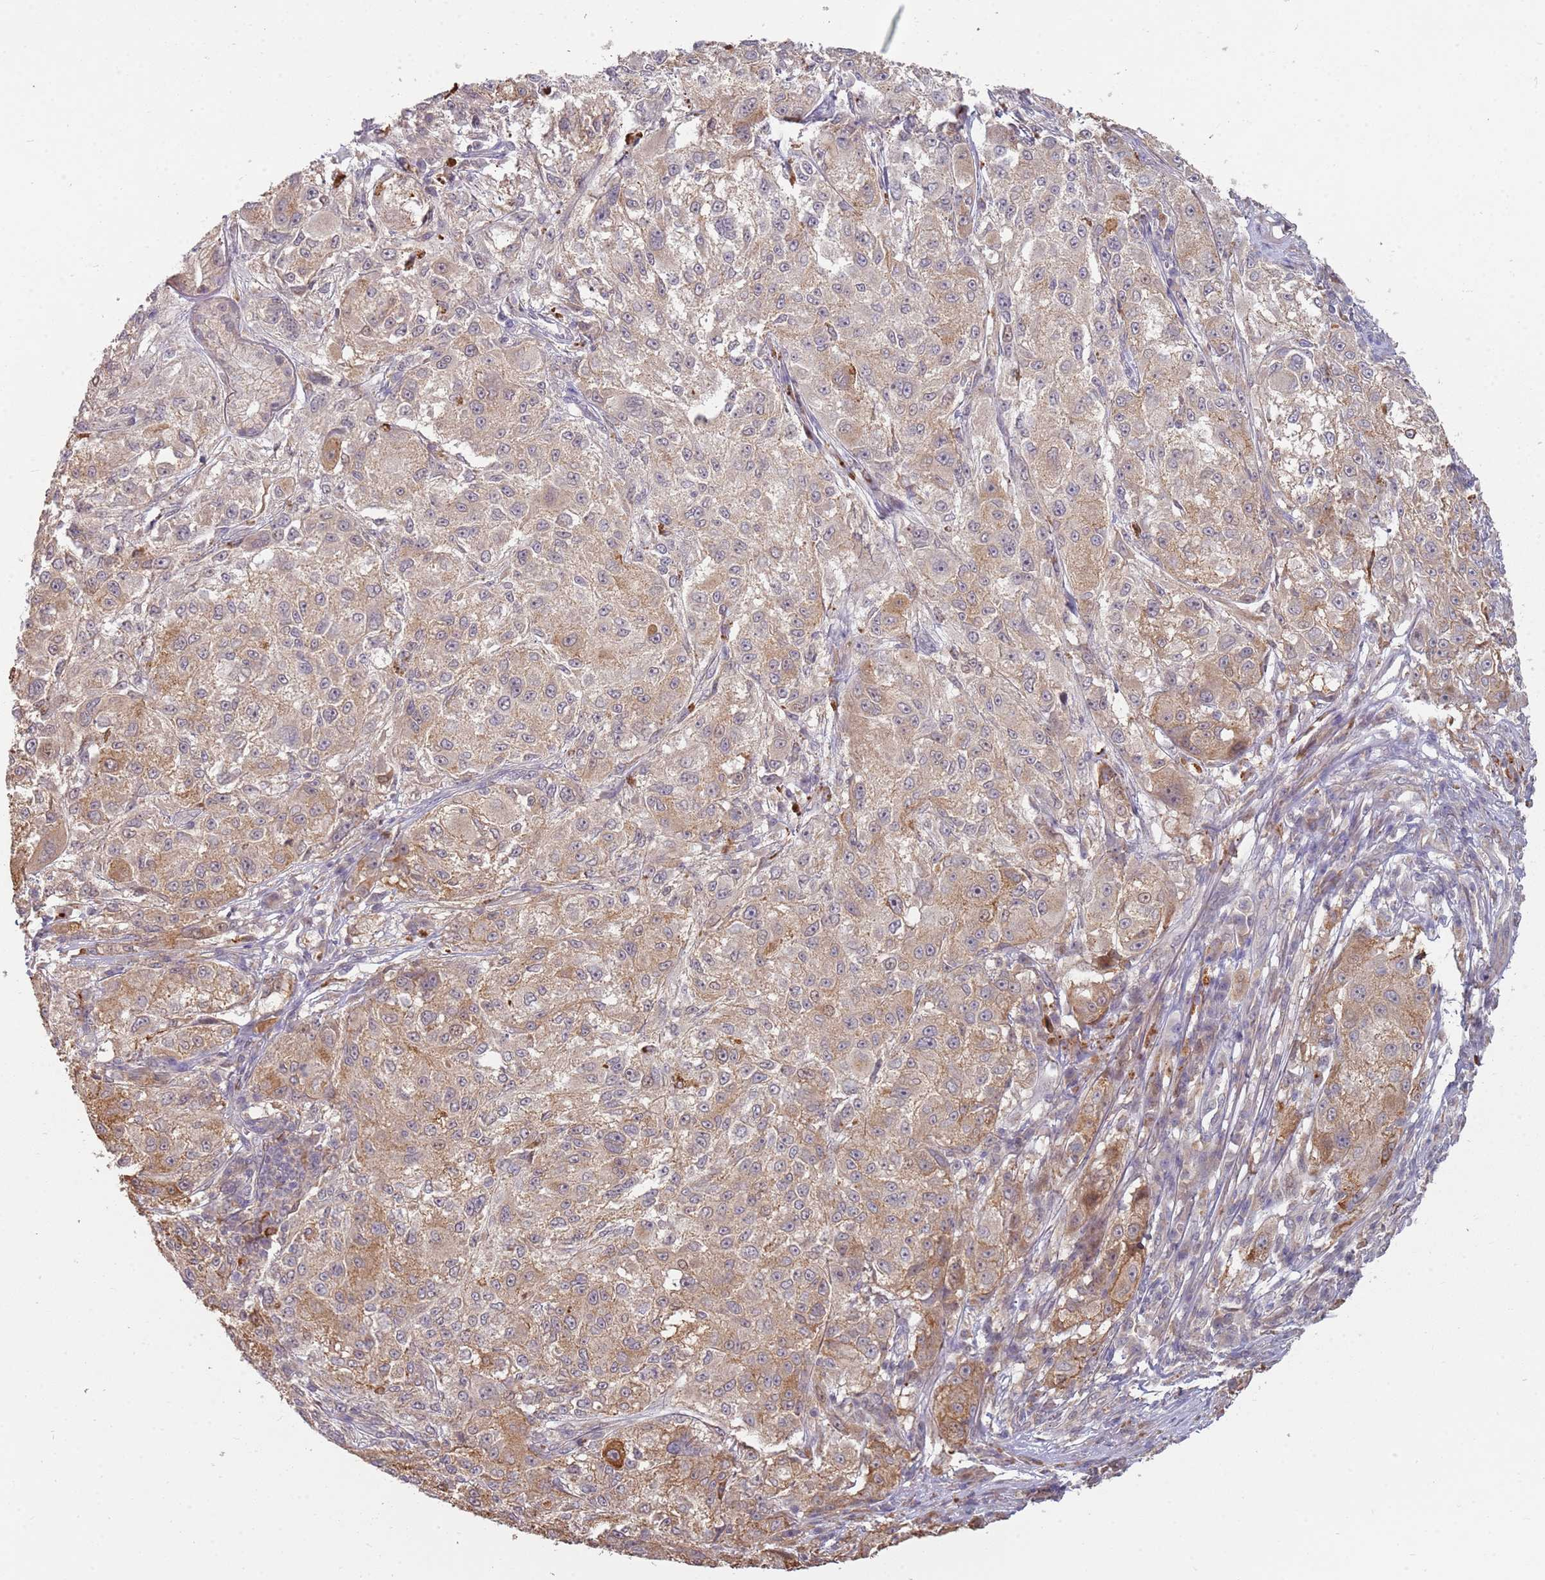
{"staining": {"intensity": "weak", "quantity": ">75%", "location": "cytoplasmic/membranous"}, "tissue": "melanoma", "cell_type": "Tumor cells", "image_type": "cancer", "snomed": [{"axis": "morphology", "description": "Necrosis, NOS"}, {"axis": "morphology", "description": "Malignant melanoma, NOS"}, {"axis": "topography", "description": "Skin"}], "caption": "There is low levels of weak cytoplasmic/membranous staining in tumor cells of melanoma, as demonstrated by immunohistochemical staining (brown color).", "gene": "MPEG1", "patient": {"sex": "female", "age": 87}}